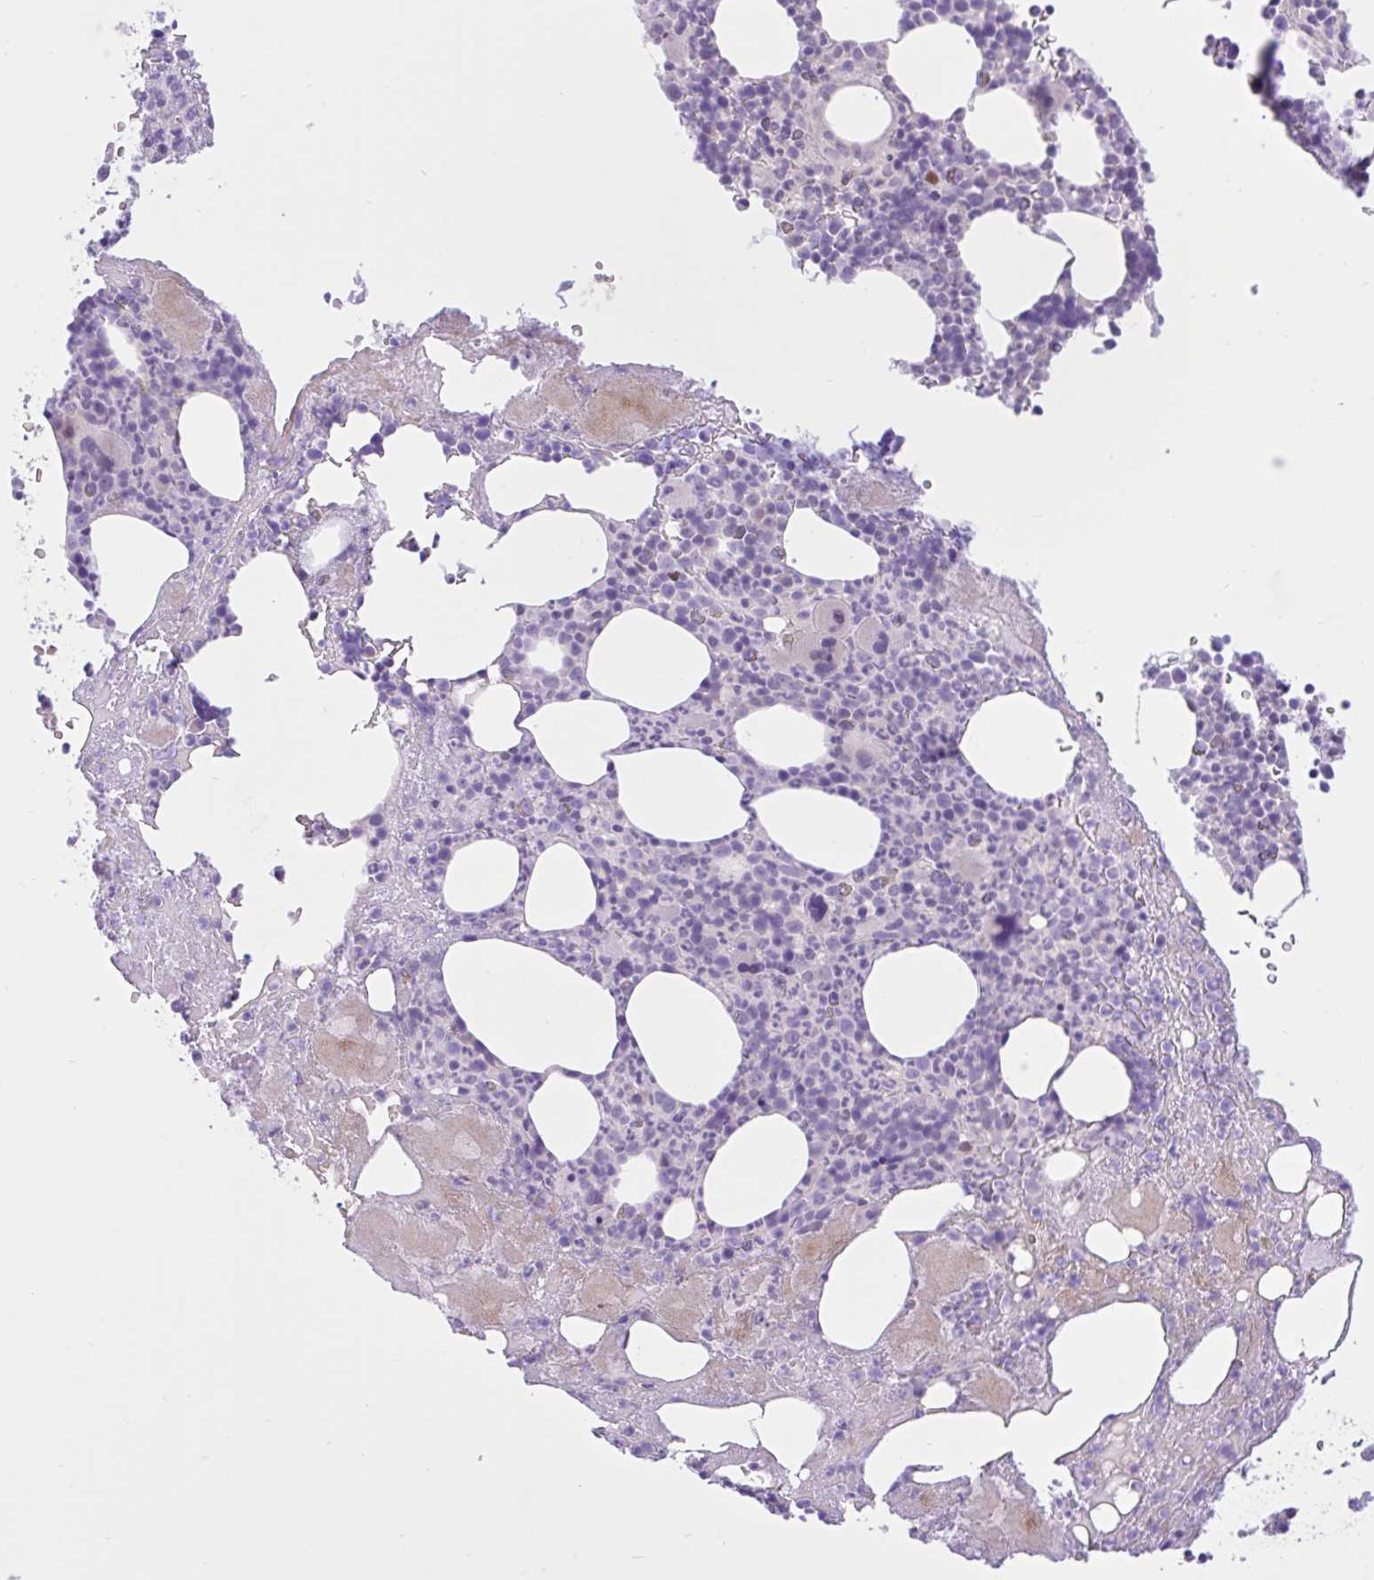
{"staining": {"intensity": "negative", "quantity": "none", "location": "none"}, "tissue": "bone marrow", "cell_type": "Hematopoietic cells", "image_type": "normal", "snomed": [{"axis": "morphology", "description": "Normal tissue, NOS"}, {"axis": "topography", "description": "Bone marrow"}], "caption": "An immunohistochemistry micrograph of benign bone marrow is shown. There is no staining in hematopoietic cells of bone marrow.", "gene": "ZNF101", "patient": {"sex": "female", "age": 59}}